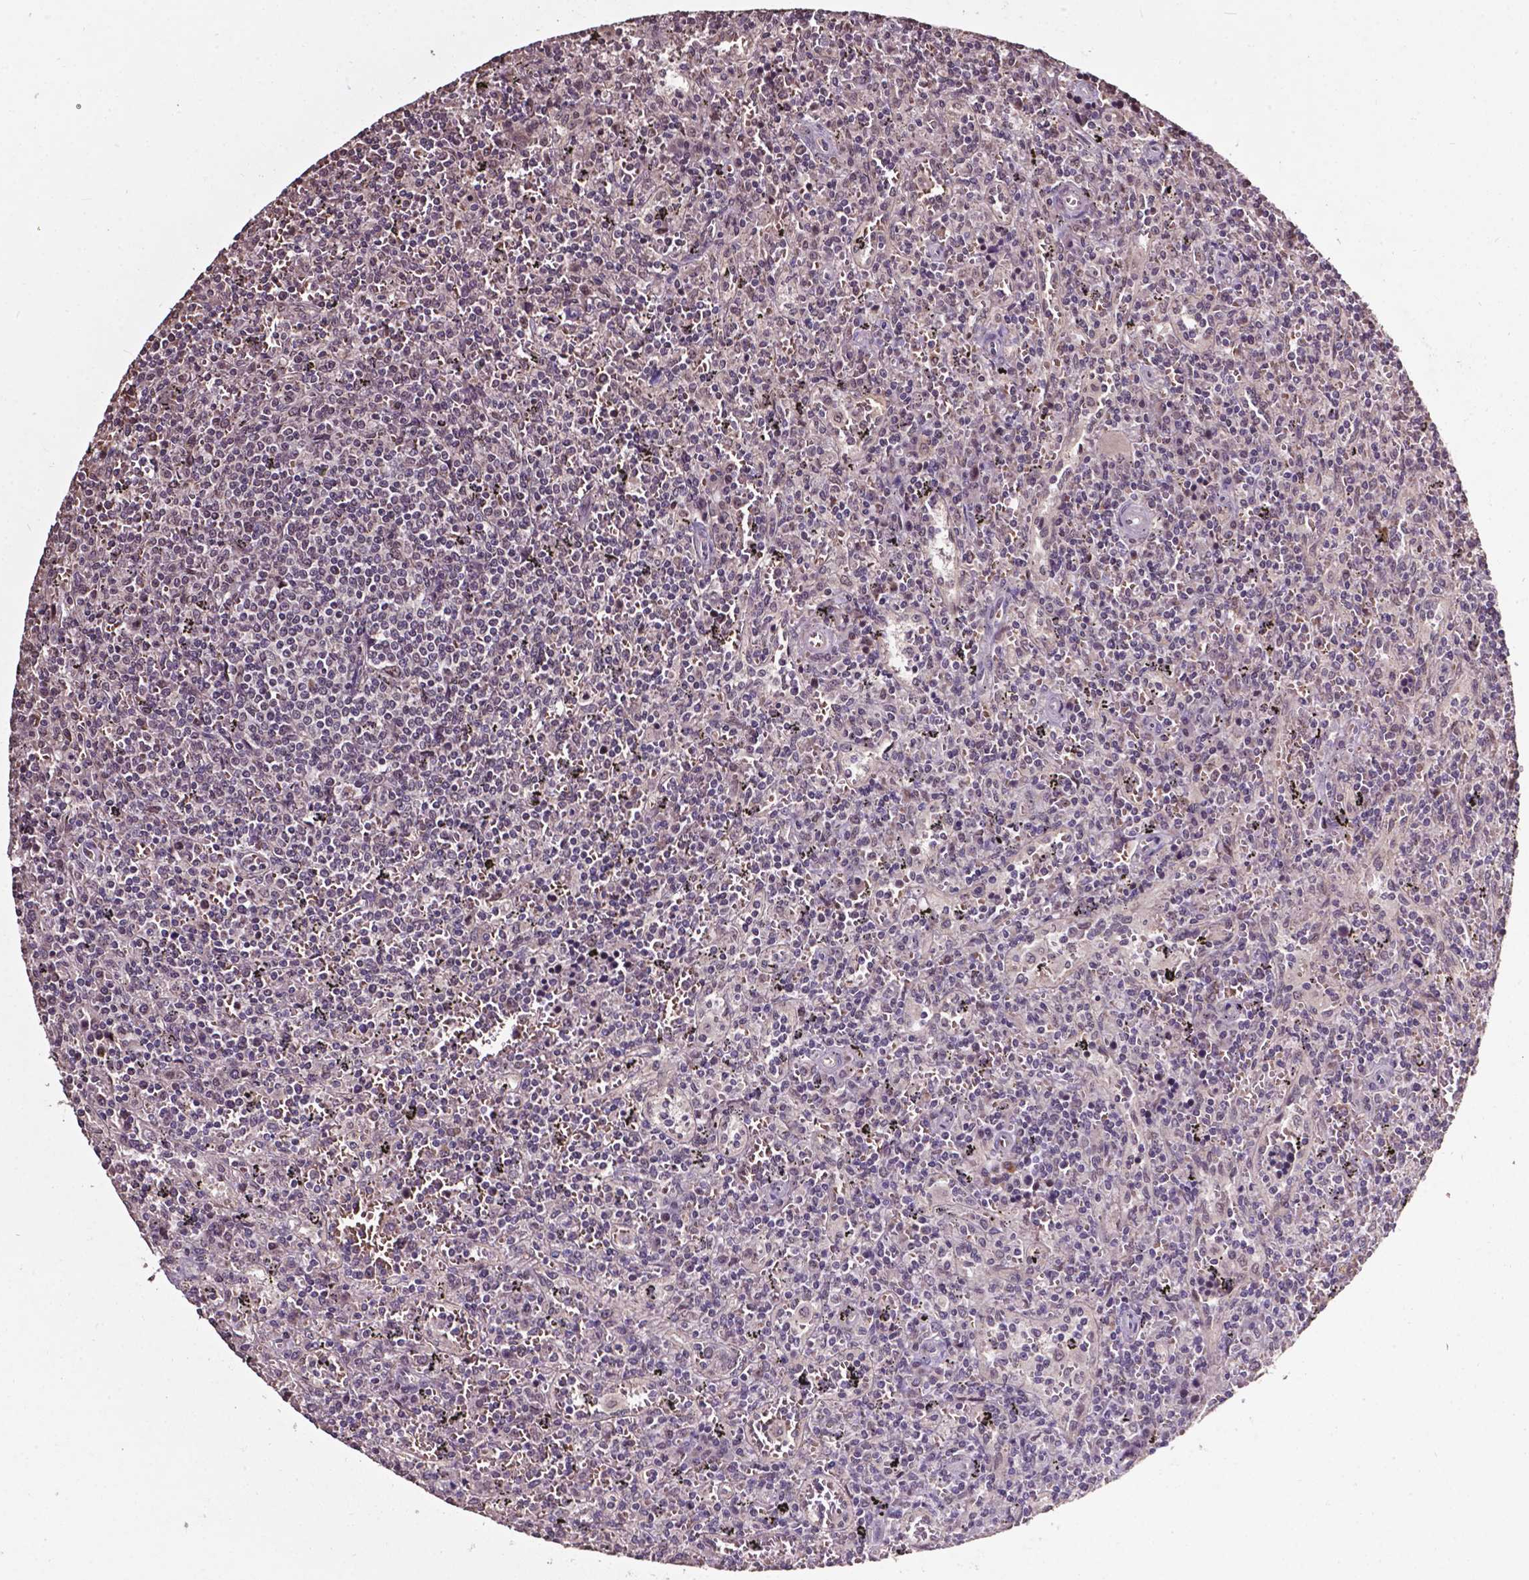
{"staining": {"intensity": "negative", "quantity": "none", "location": "none"}, "tissue": "lymphoma", "cell_type": "Tumor cells", "image_type": "cancer", "snomed": [{"axis": "morphology", "description": "Malignant lymphoma, non-Hodgkin's type, Low grade"}, {"axis": "topography", "description": "Spleen"}], "caption": "IHC of human lymphoma reveals no staining in tumor cells.", "gene": "GLRA2", "patient": {"sex": "male", "age": 62}}